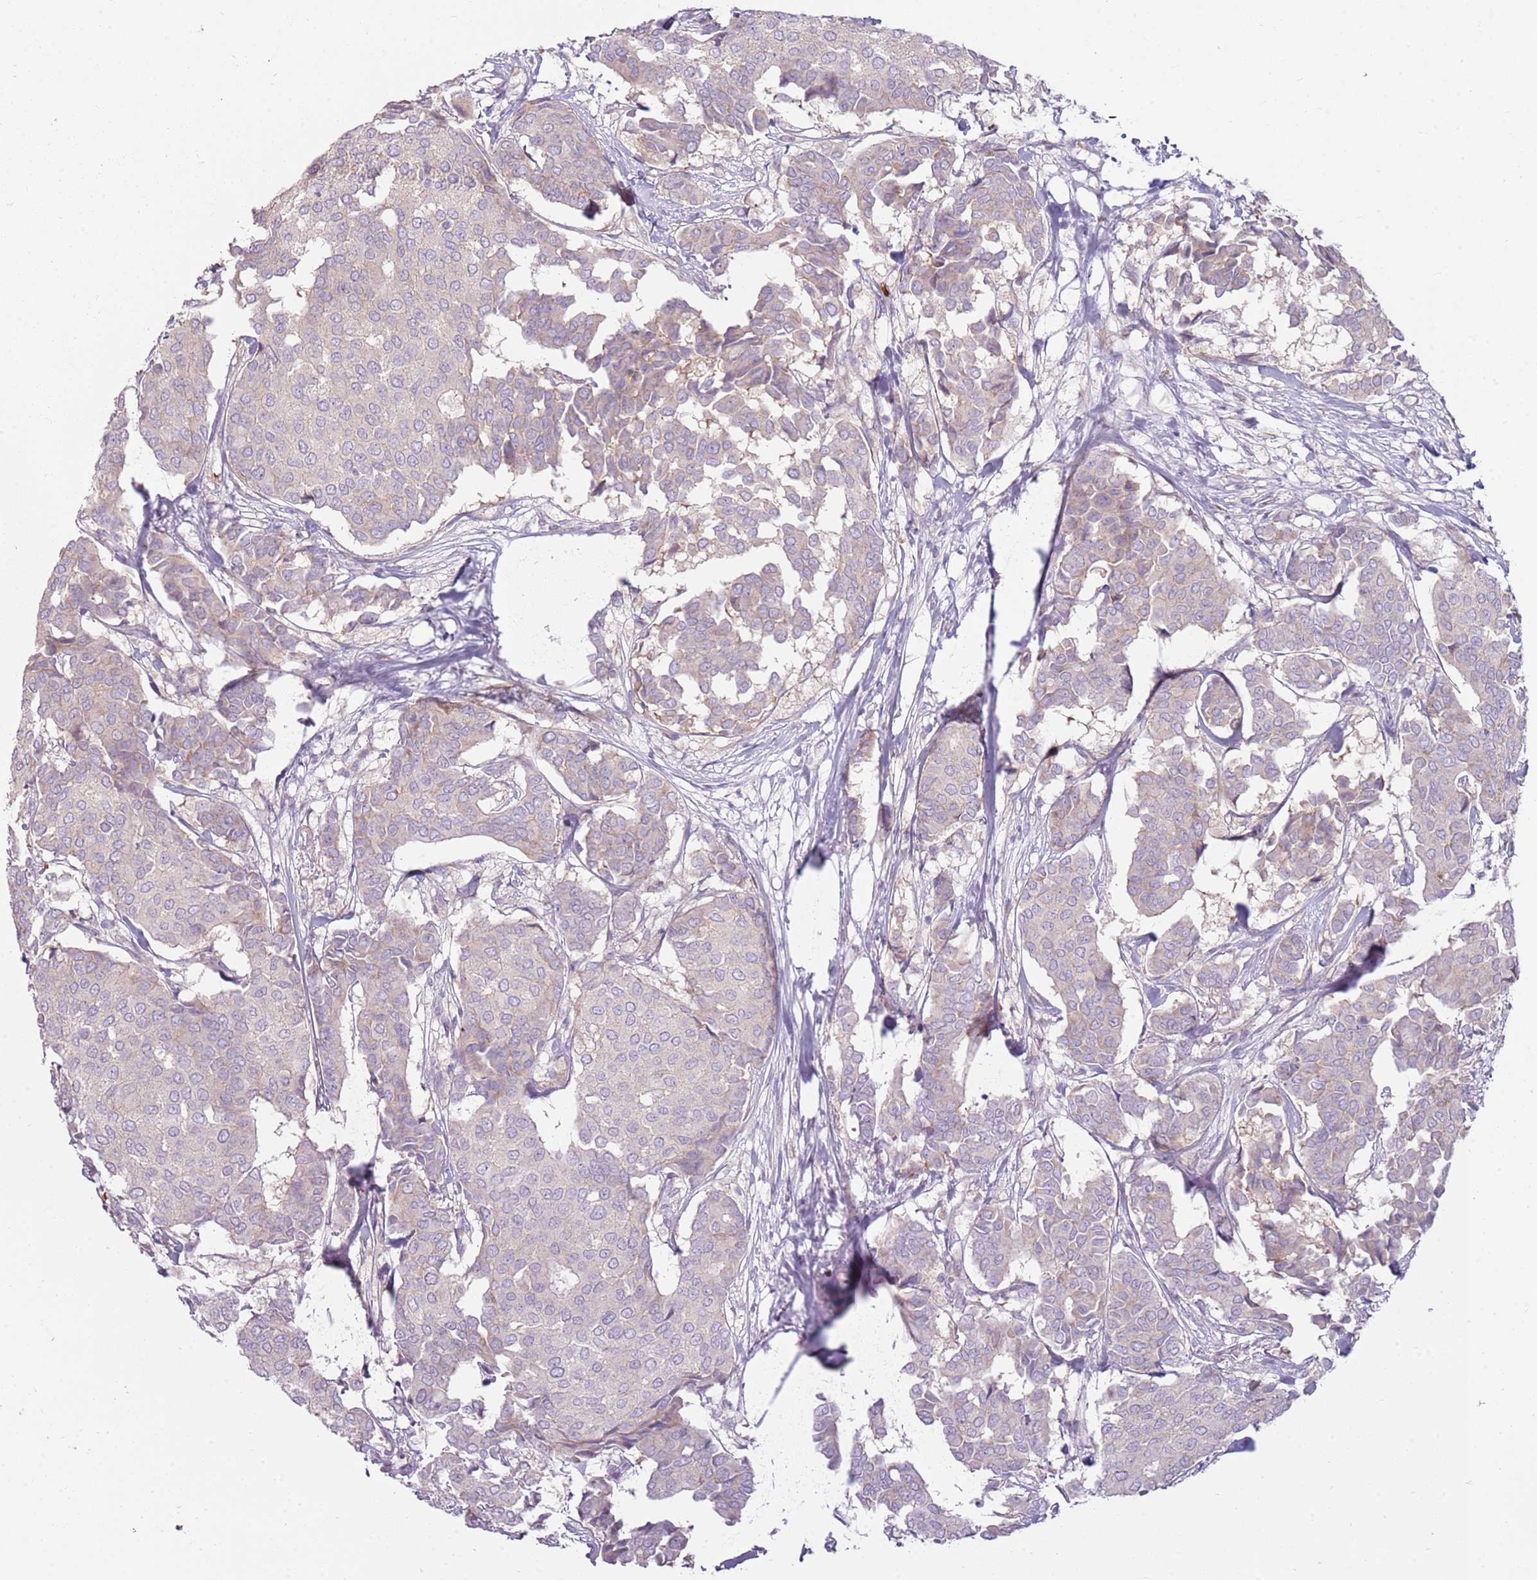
{"staining": {"intensity": "weak", "quantity": "<25%", "location": "cytoplasmic/membranous"}, "tissue": "breast cancer", "cell_type": "Tumor cells", "image_type": "cancer", "snomed": [{"axis": "morphology", "description": "Duct carcinoma"}, {"axis": "topography", "description": "Breast"}], "caption": "Immunohistochemistry micrograph of breast cancer stained for a protein (brown), which exhibits no positivity in tumor cells.", "gene": "HSPA14", "patient": {"sex": "female", "age": 75}}